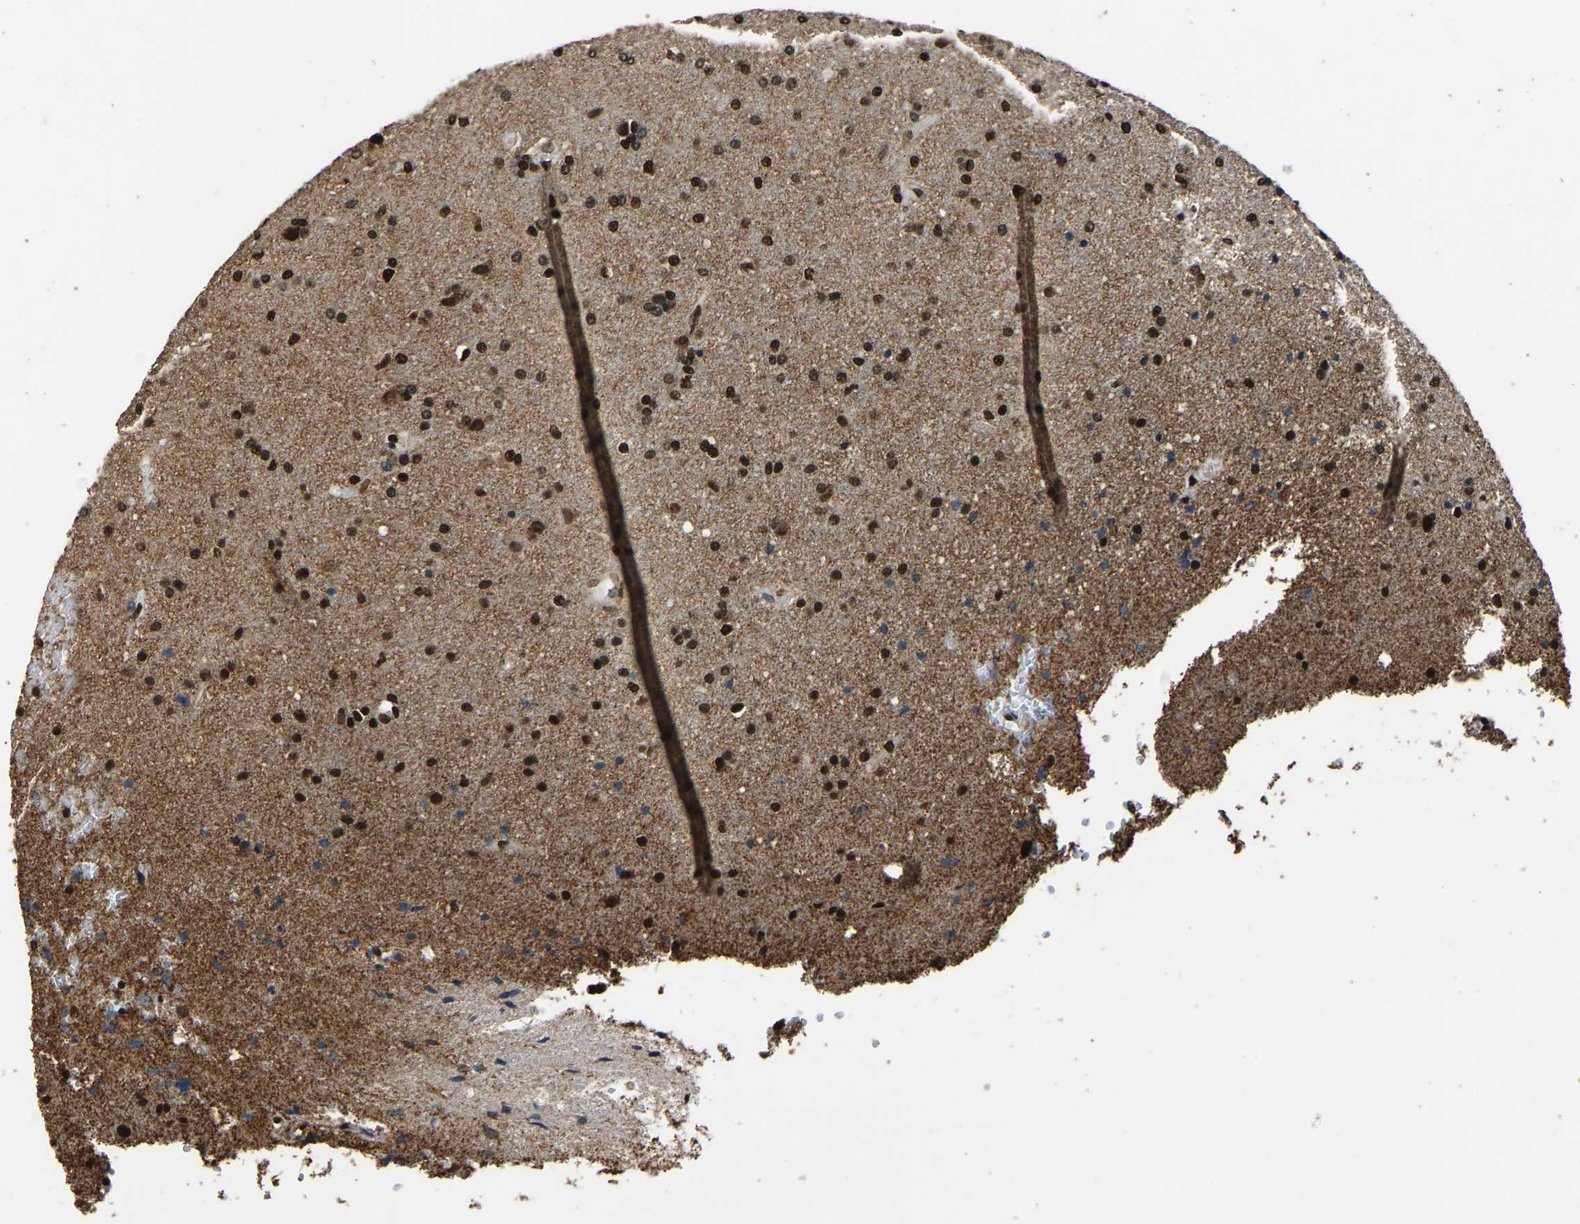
{"staining": {"intensity": "strong", "quantity": ">75%", "location": "nuclear"}, "tissue": "glioma", "cell_type": "Tumor cells", "image_type": "cancer", "snomed": [{"axis": "morphology", "description": "Glioma, malignant, High grade"}, {"axis": "topography", "description": "Brain"}], "caption": "This micrograph exhibits immunohistochemistry staining of human malignant high-grade glioma, with high strong nuclear expression in about >75% of tumor cells.", "gene": "SAFB", "patient": {"sex": "male", "age": 72}}